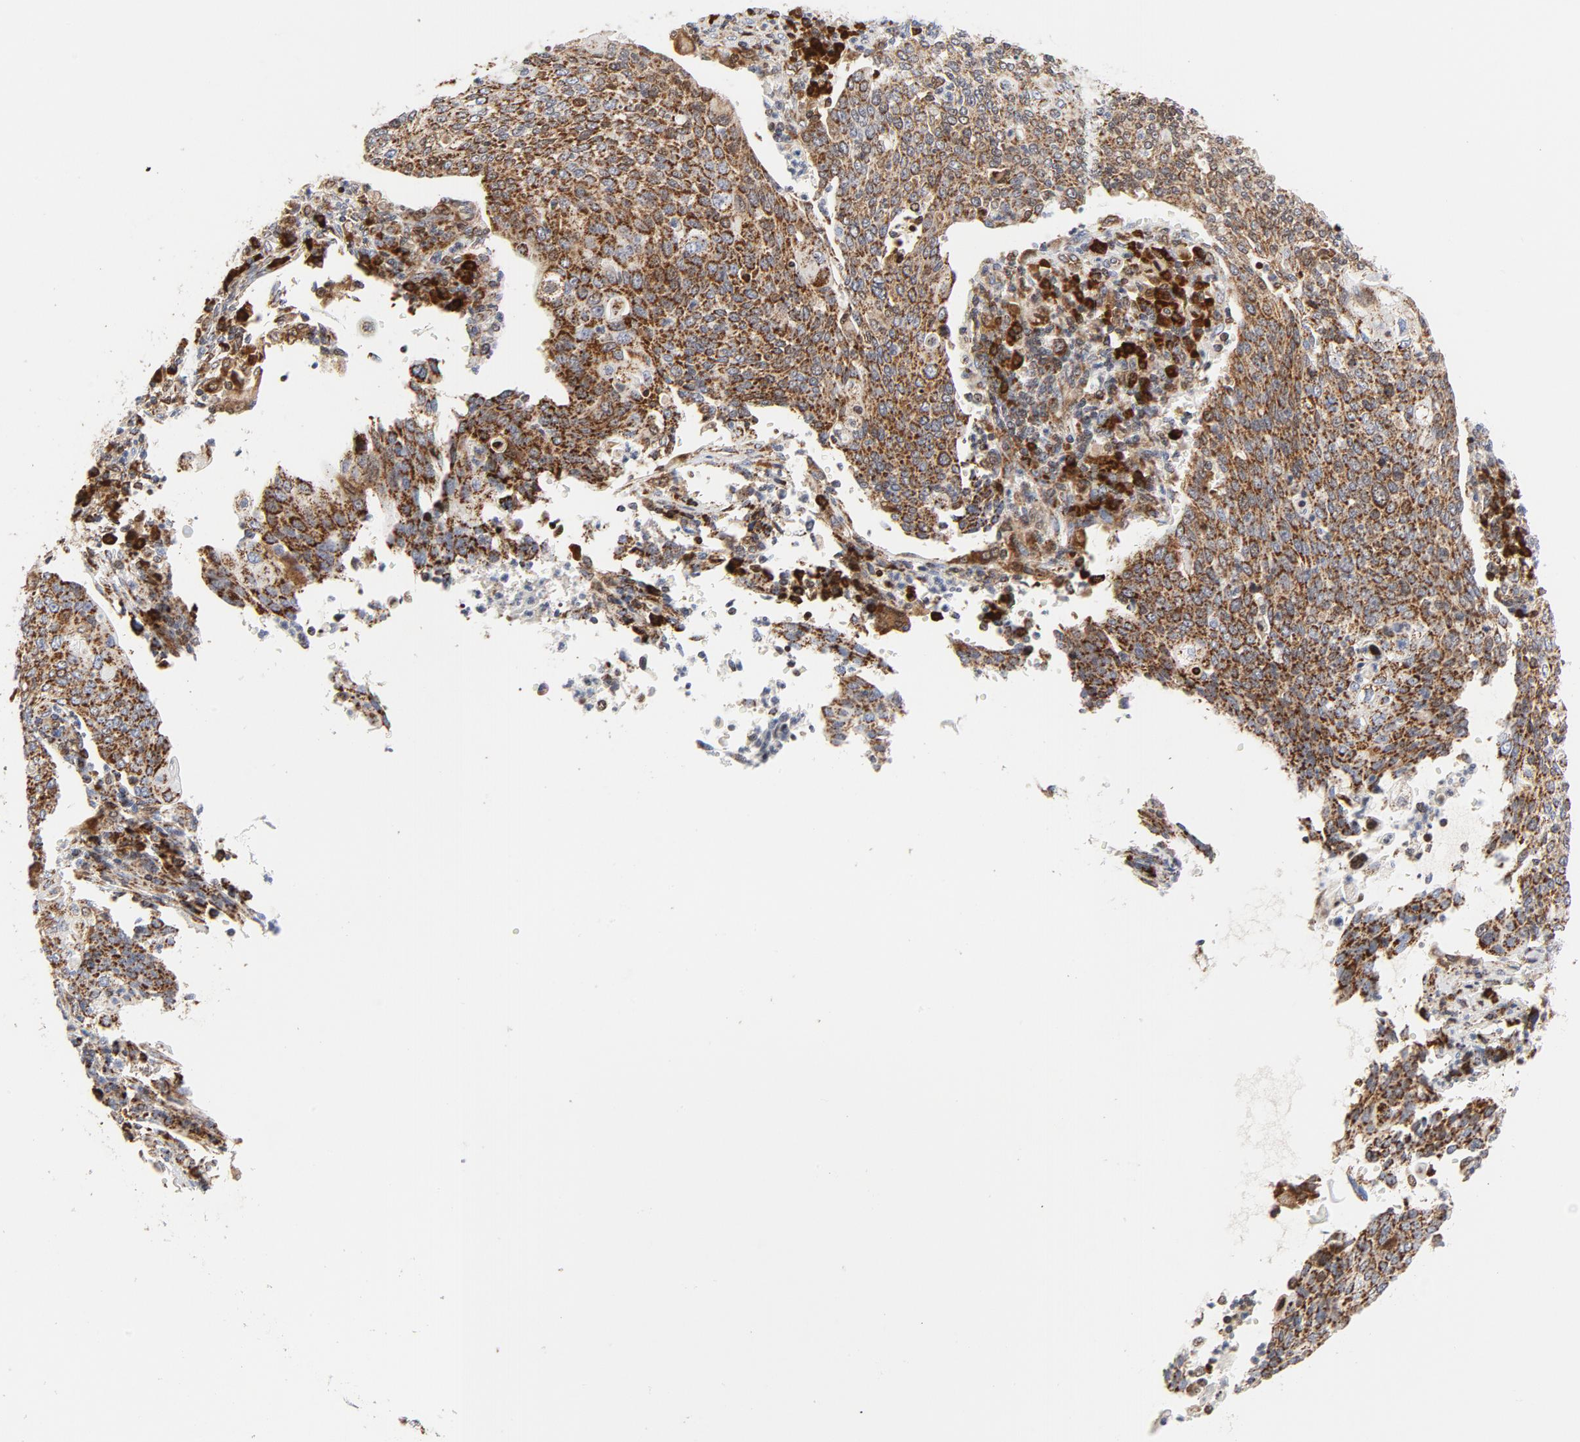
{"staining": {"intensity": "strong", "quantity": ">75%", "location": "cytoplasmic/membranous"}, "tissue": "cervical cancer", "cell_type": "Tumor cells", "image_type": "cancer", "snomed": [{"axis": "morphology", "description": "Squamous cell carcinoma, NOS"}, {"axis": "topography", "description": "Cervix"}], "caption": "Human squamous cell carcinoma (cervical) stained for a protein (brown) reveals strong cytoplasmic/membranous positive positivity in about >75% of tumor cells.", "gene": "CYCS", "patient": {"sex": "female", "age": 40}}